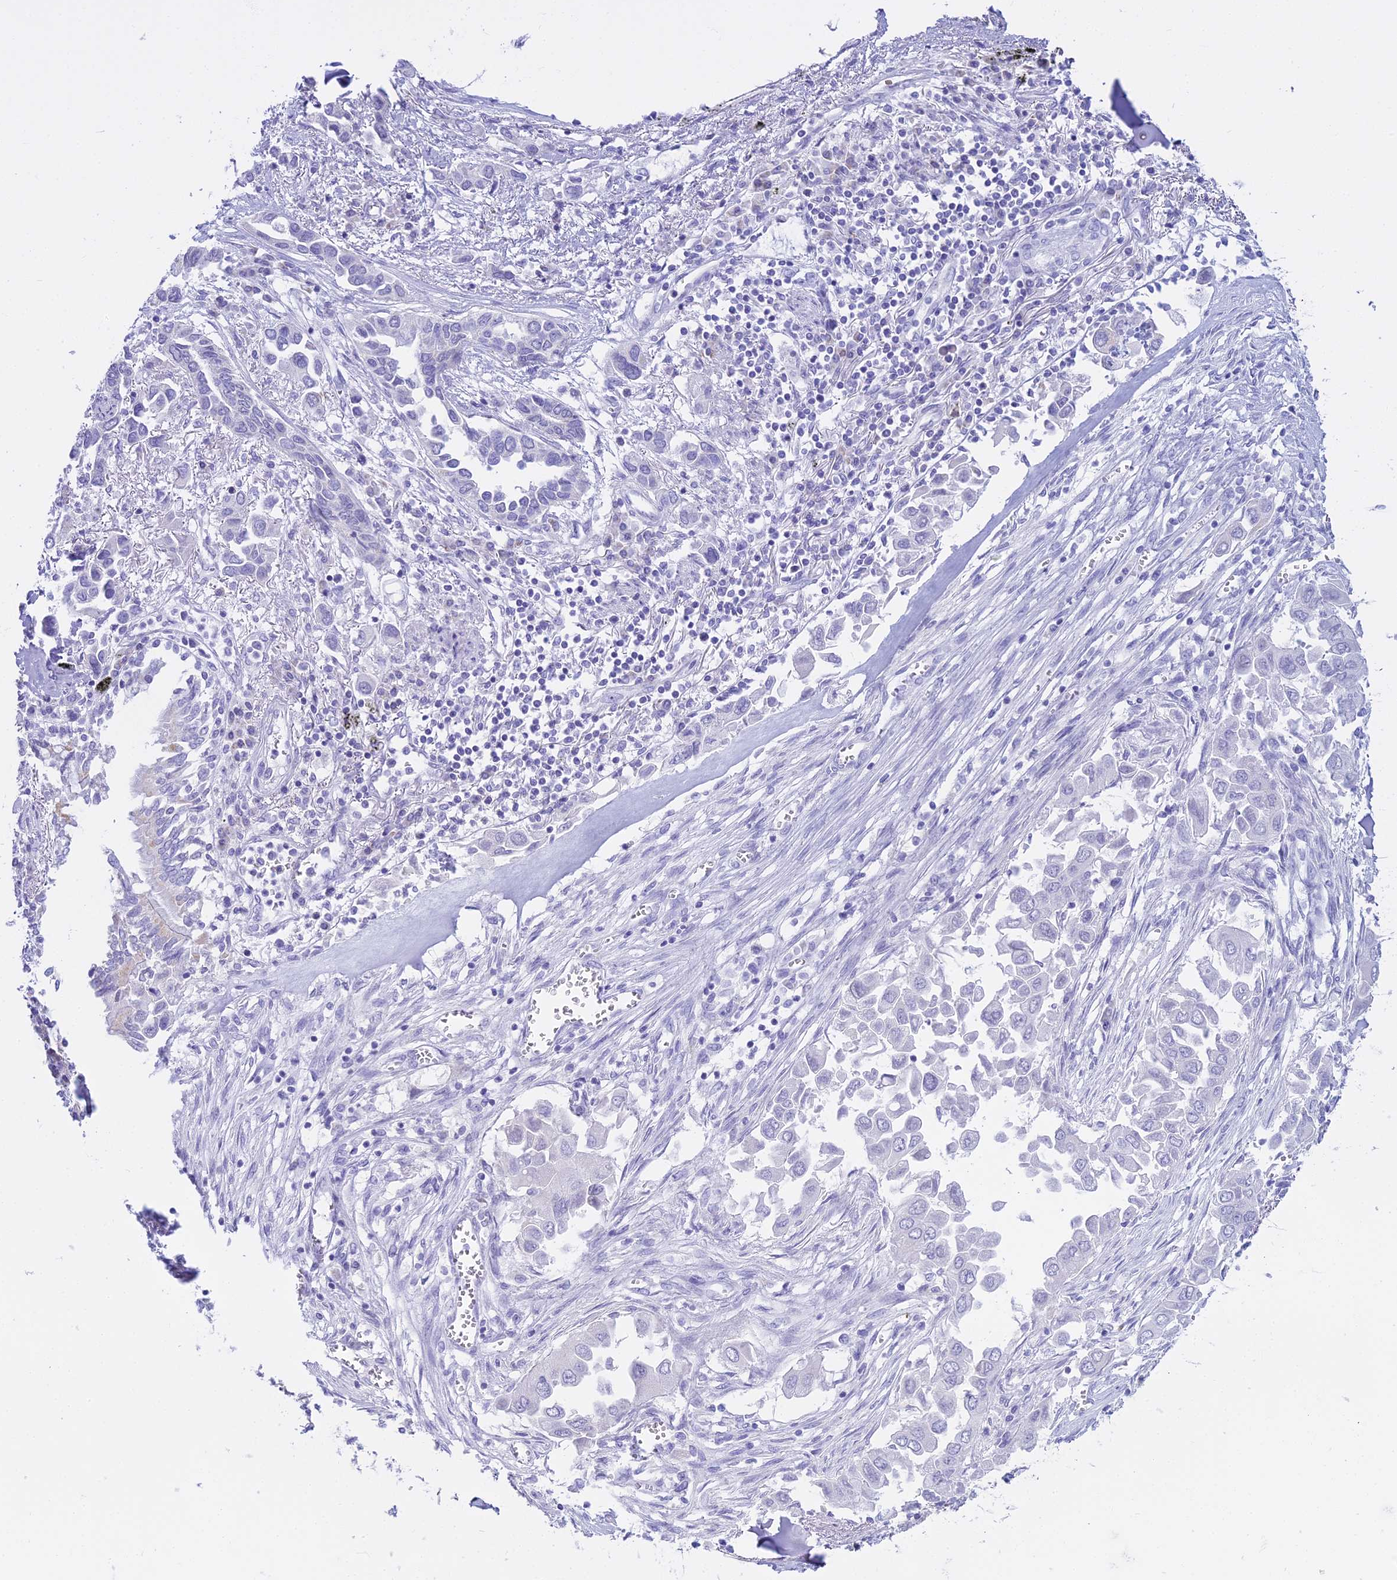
{"staining": {"intensity": "negative", "quantity": "none", "location": "none"}, "tissue": "lung cancer", "cell_type": "Tumor cells", "image_type": "cancer", "snomed": [{"axis": "morphology", "description": "Adenocarcinoma, NOS"}, {"axis": "topography", "description": "Lung"}], "caption": "Immunohistochemistry (IHC) image of human lung cancer (adenocarcinoma) stained for a protein (brown), which demonstrates no expression in tumor cells.", "gene": "CGB2", "patient": {"sex": "female", "age": 76}}